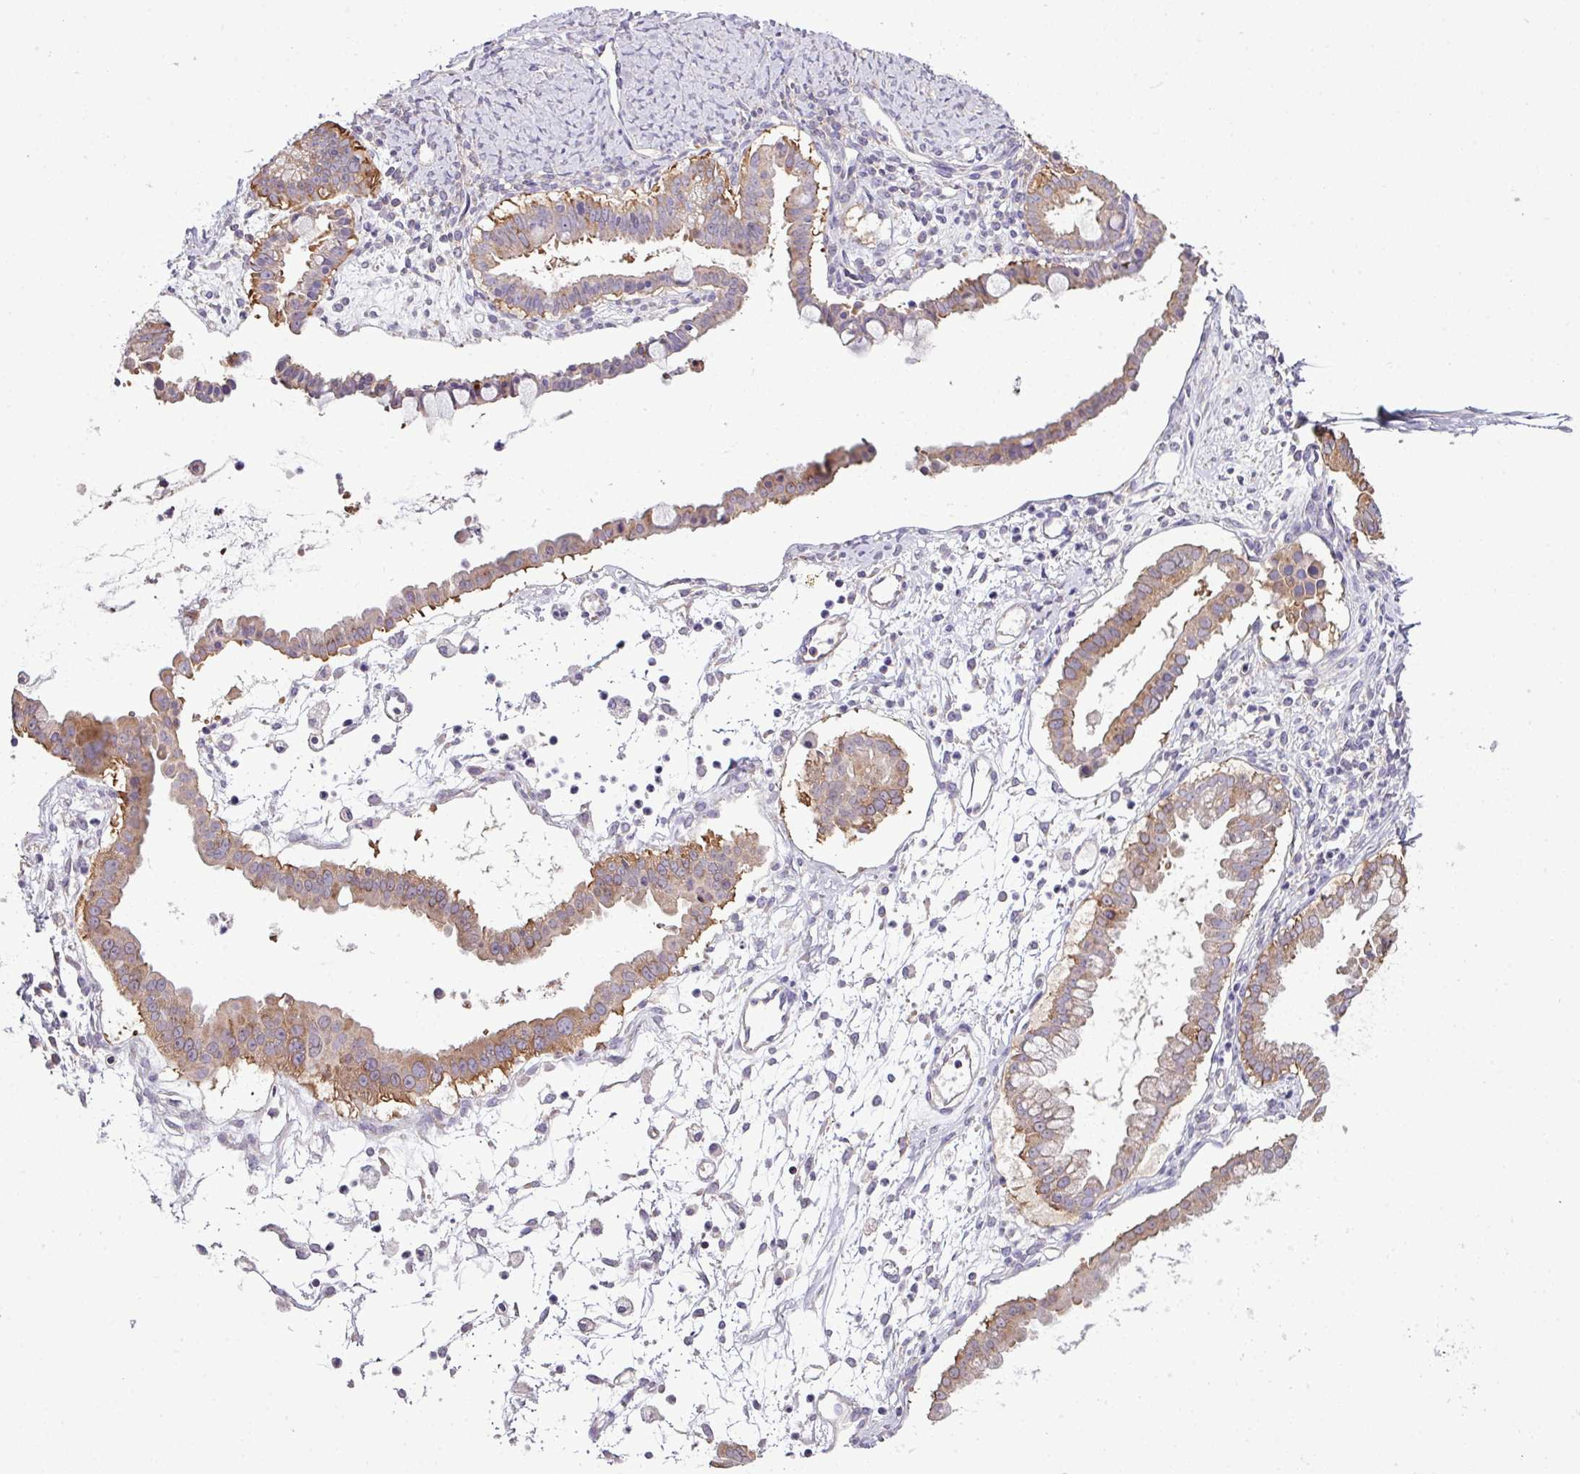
{"staining": {"intensity": "moderate", "quantity": ">75%", "location": "cytoplasmic/membranous"}, "tissue": "ovarian cancer", "cell_type": "Tumor cells", "image_type": "cancer", "snomed": [{"axis": "morphology", "description": "Cystadenocarcinoma, mucinous, NOS"}, {"axis": "topography", "description": "Ovary"}], "caption": "Protein expression analysis of ovarian cancer (mucinous cystadenocarcinoma) displays moderate cytoplasmic/membranous staining in approximately >75% of tumor cells. The protein is stained brown, and the nuclei are stained in blue (DAB IHC with brightfield microscopy, high magnification).", "gene": "AGAP5", "patient": {"sex": "female", "age": 61}}